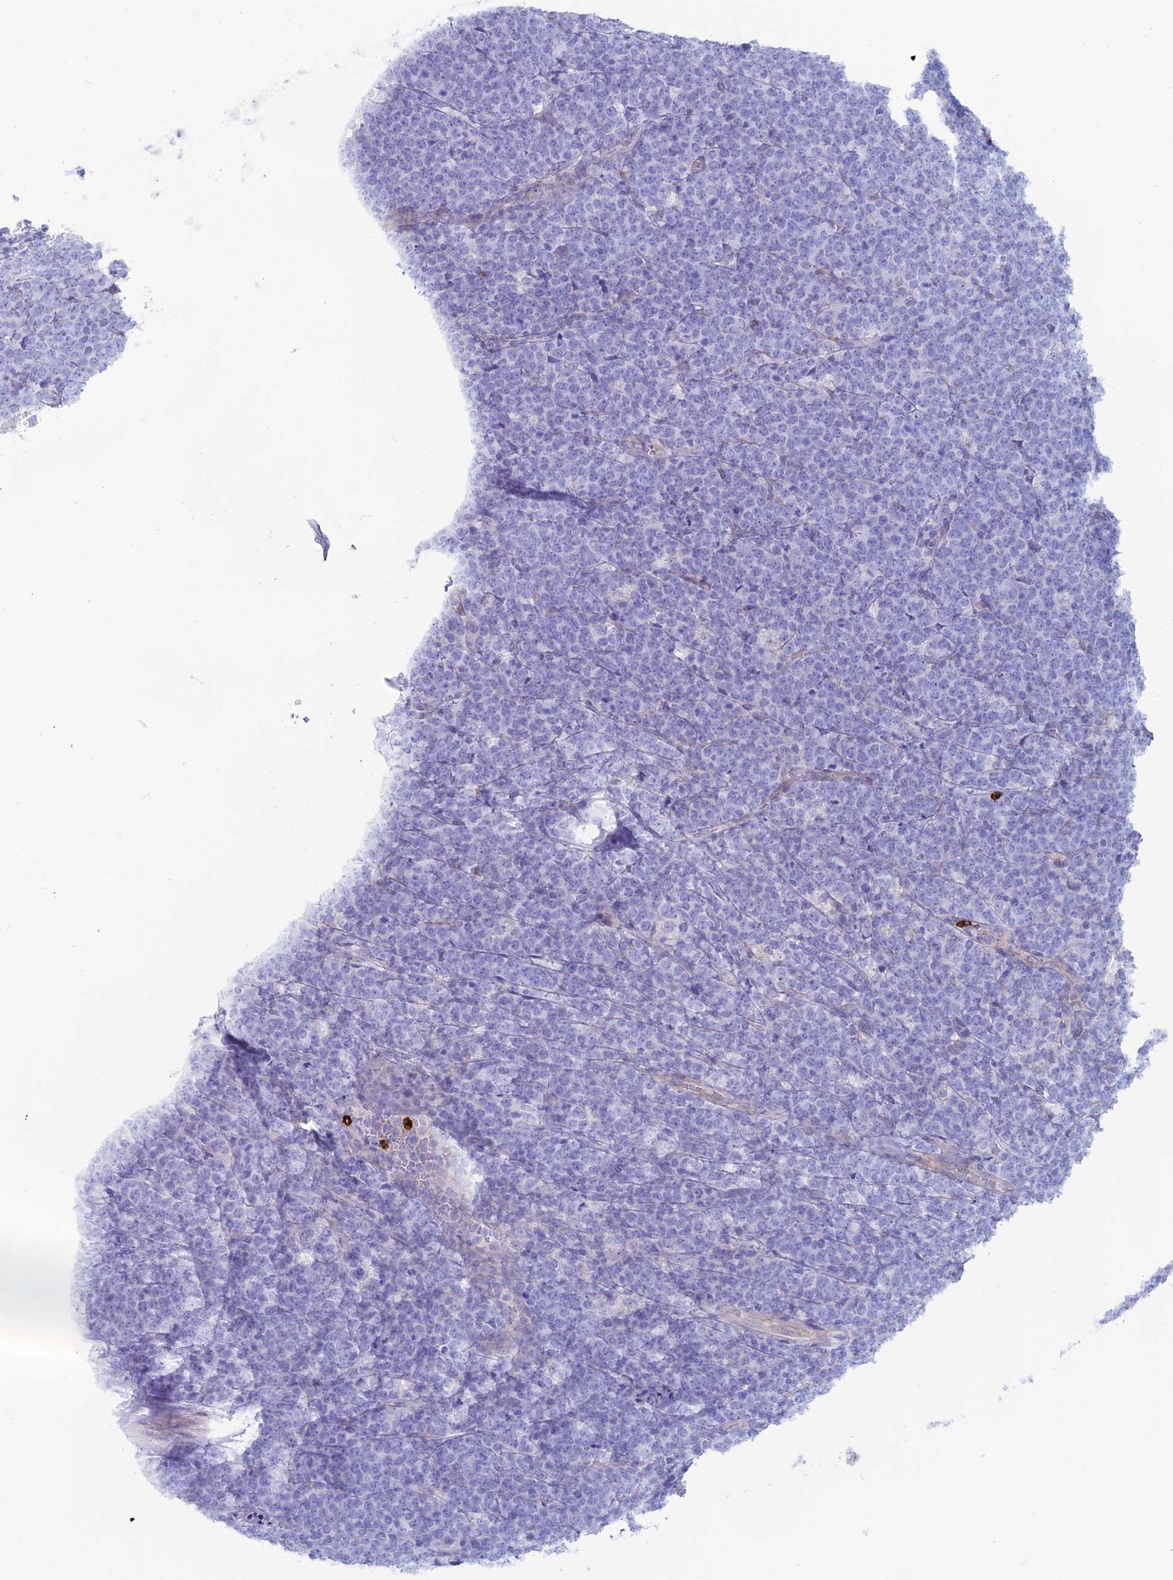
{"staining": {"intensity": "negative", "quantity": "none", "location": "none"}, "tissue": "lymphoma", "cell_type": "Tumor cells", "image_type": "cancer", "snomed": [{"axis": "morphology", "description": "Malignant lymphoma, non-Hodgkin's type, High grade"}, {"axis": "topography", "description": "Small intestine"}], "caption": "Lymphoma was stained to show a protein in brown. There is no significant expression in tumor cells.", "gene": "OR2AE1", "patient": {"sex": "male", "age": 8}}